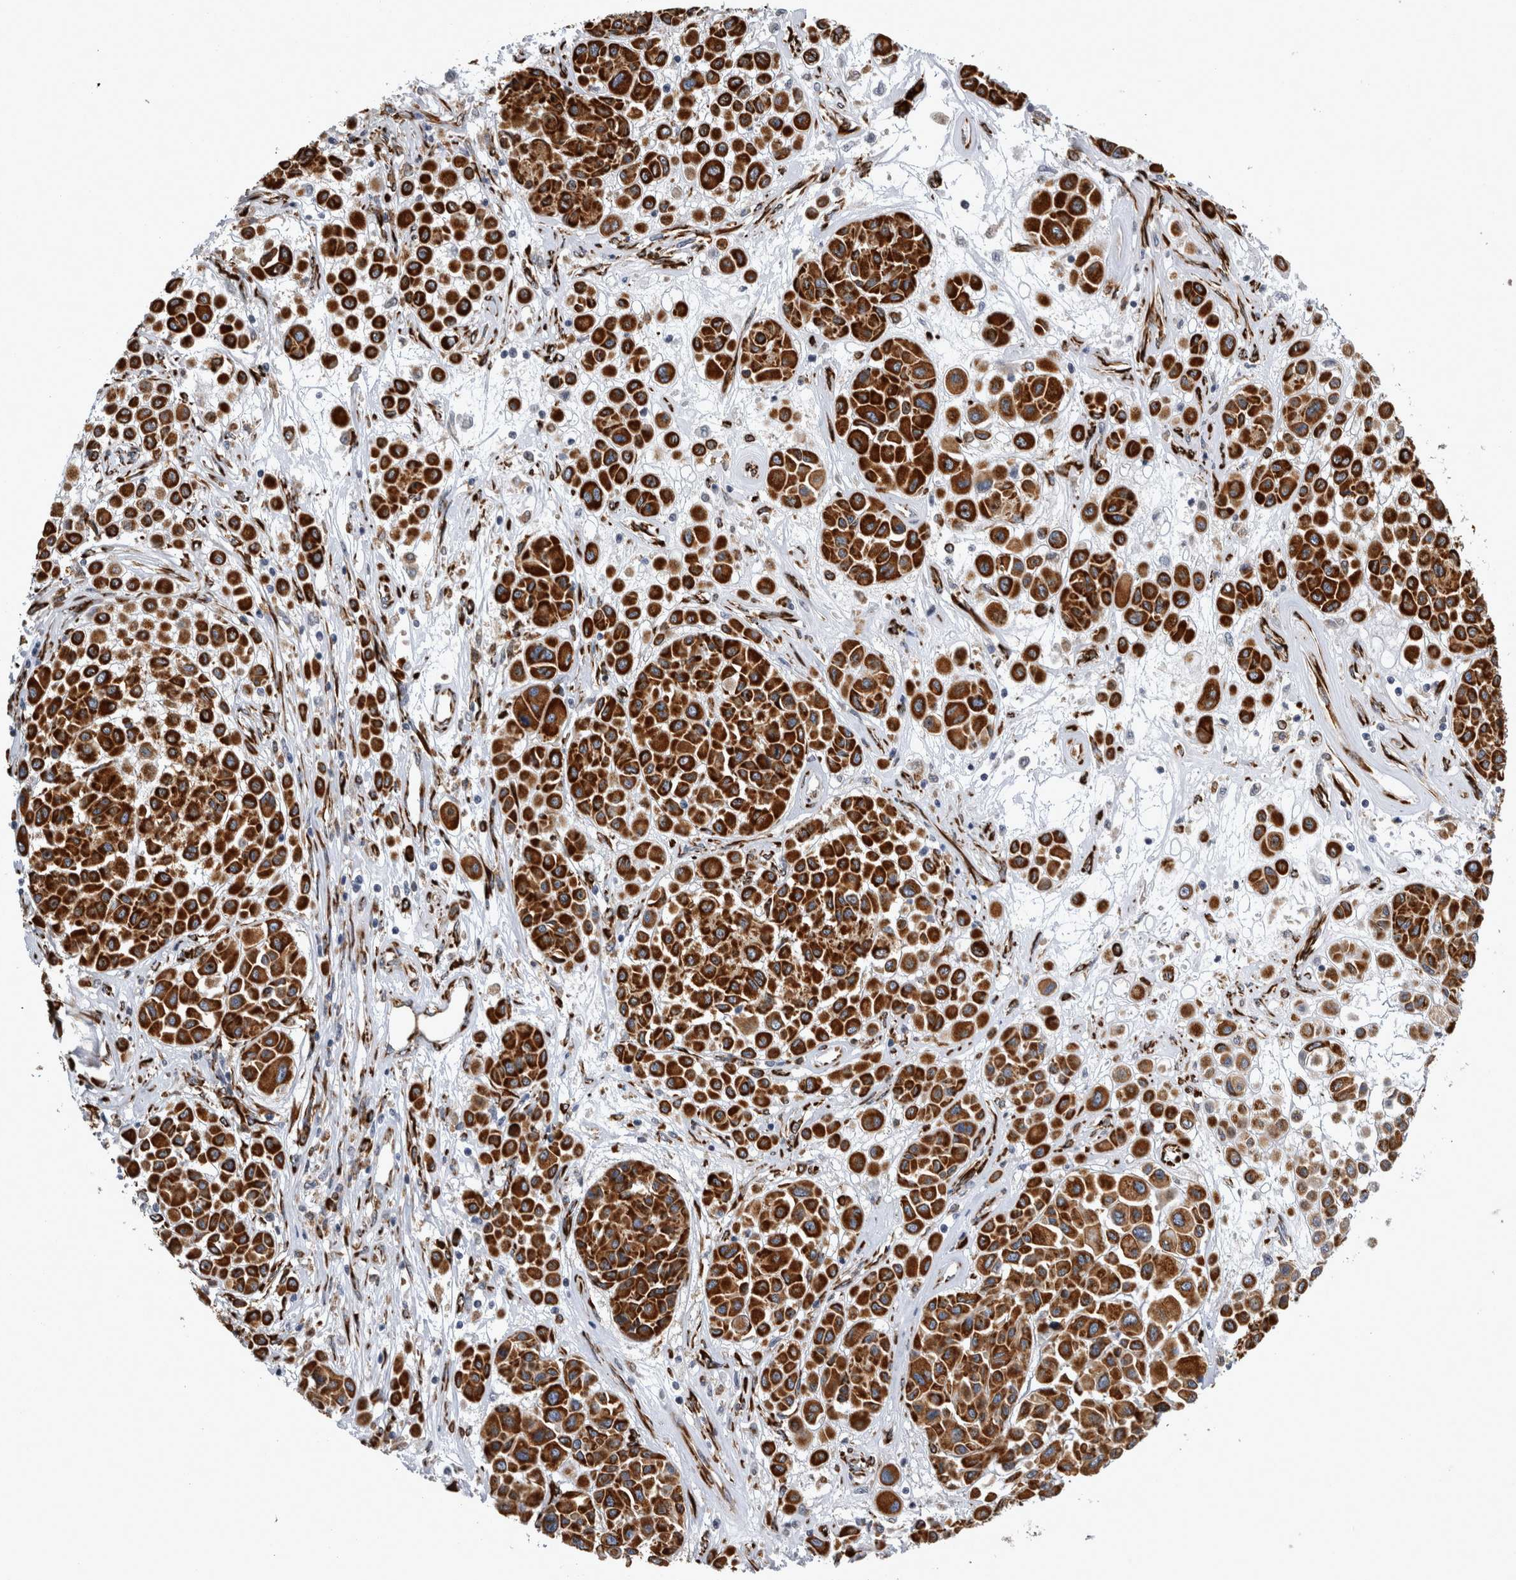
{"staining": {"intensity": "strong", "quantity": ">75%", "location": "cytoplasmic/membranous"}, "tissue": "melanoma", "cell_type": "Tumor cells", "image_type": "cancer", "snomed": [{"axis": "morphology", "description": "Malignant melanoma, Metastatic site"}, {"axis": "topography", "description": "Soft tissue"}], "caption": "Immunohistochemical staining of human melanoma displays high levels of strong cytoplasmic/membranous positivity in about >75% of tumor cells.", "gene": "FHIP2B", "patient": {"sex": "male", "age": 41}}